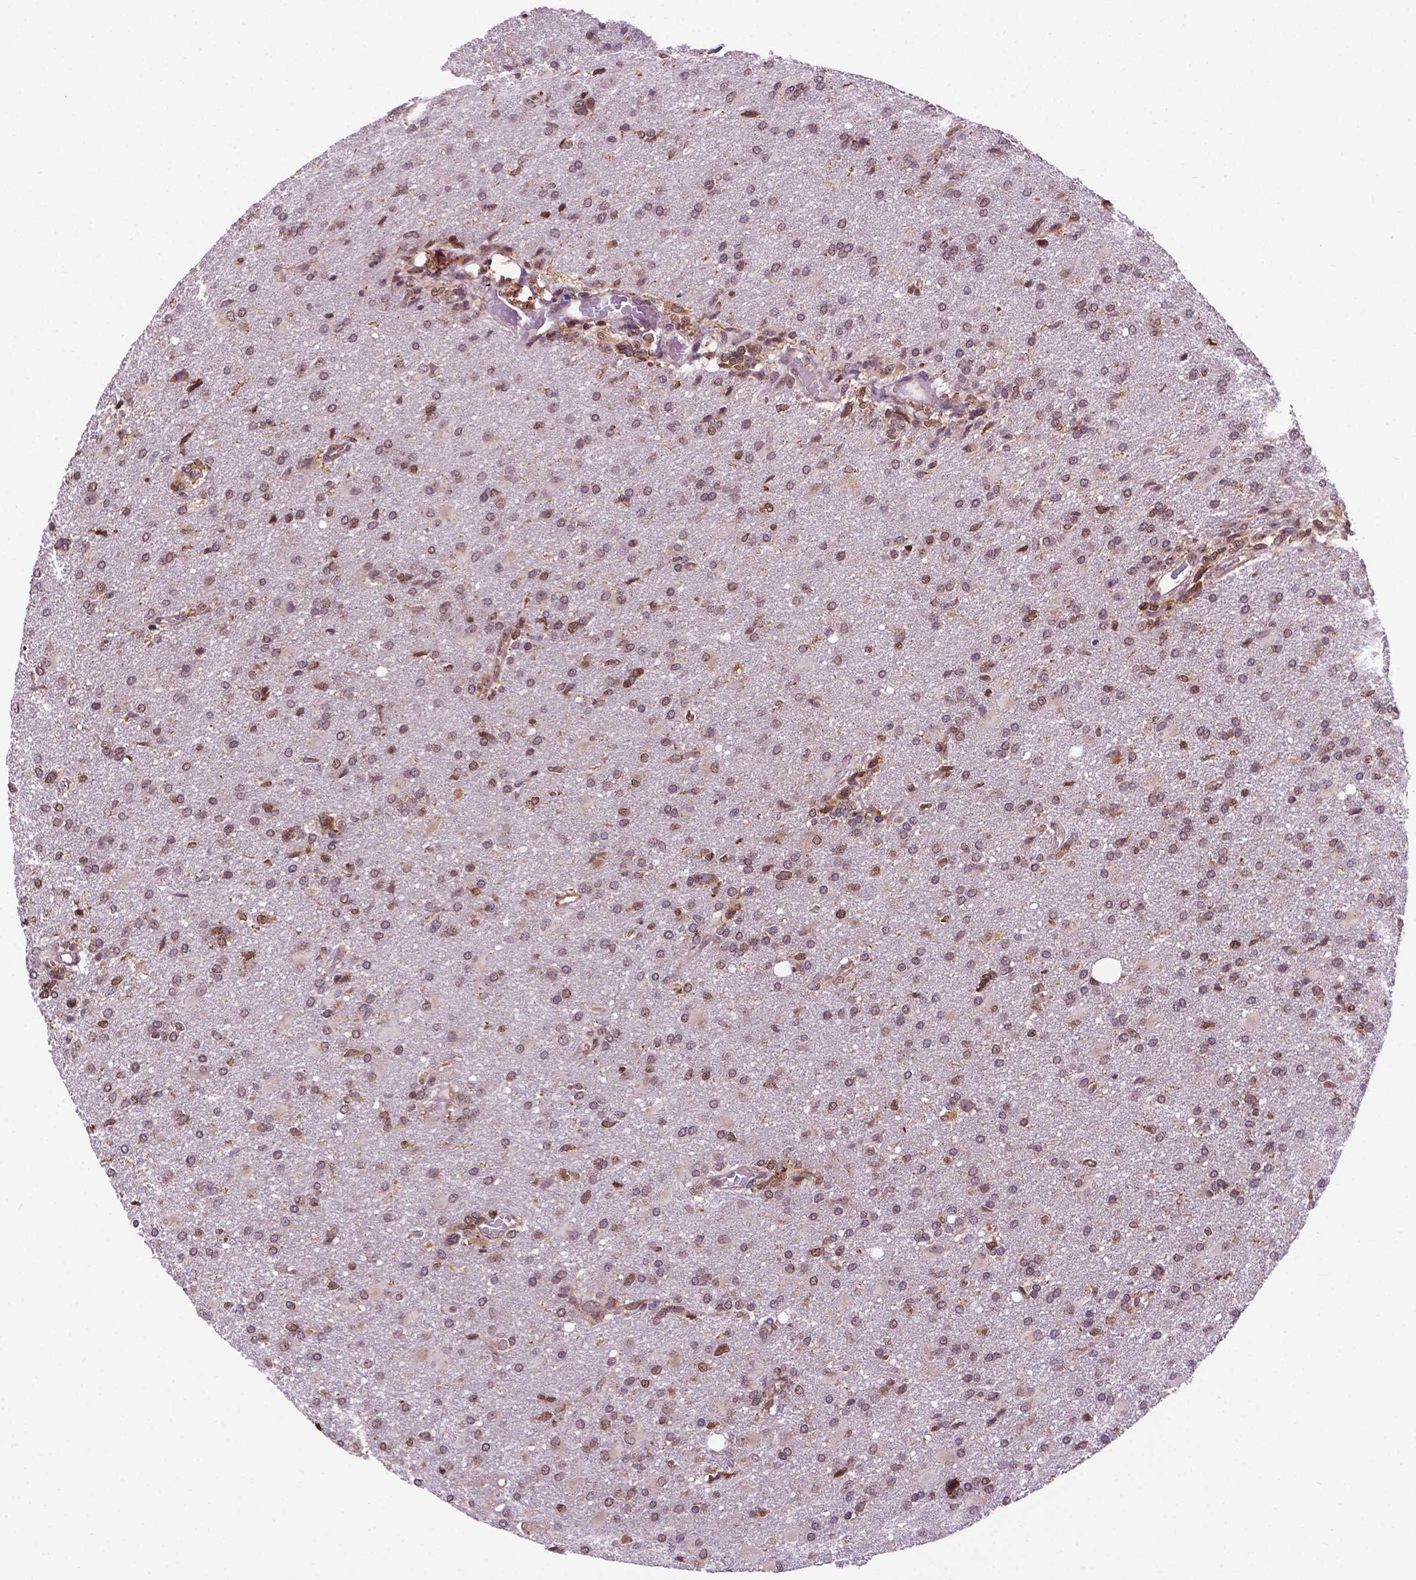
{"staining": {"intensity": "weak", "quantity": "25%-75%", "location": "cytoplasmic/membranous"}, "tissue": "glioma", "cell_type": "Tumor cells", "image_type": "cancer", "snomed": [{"axis": "morphology", "description": "Glioma, malignant, High grade"}, {"axis": "topography", "description": "Brain"}], "caption": "IHC (DAB) staining of human glioma reveals weak cytoplasmic/membranous protein staining in approximately 25%-75% of tumor cells.", "gene": "GANAB", "patient": {"sex": "male", "age": 68}}